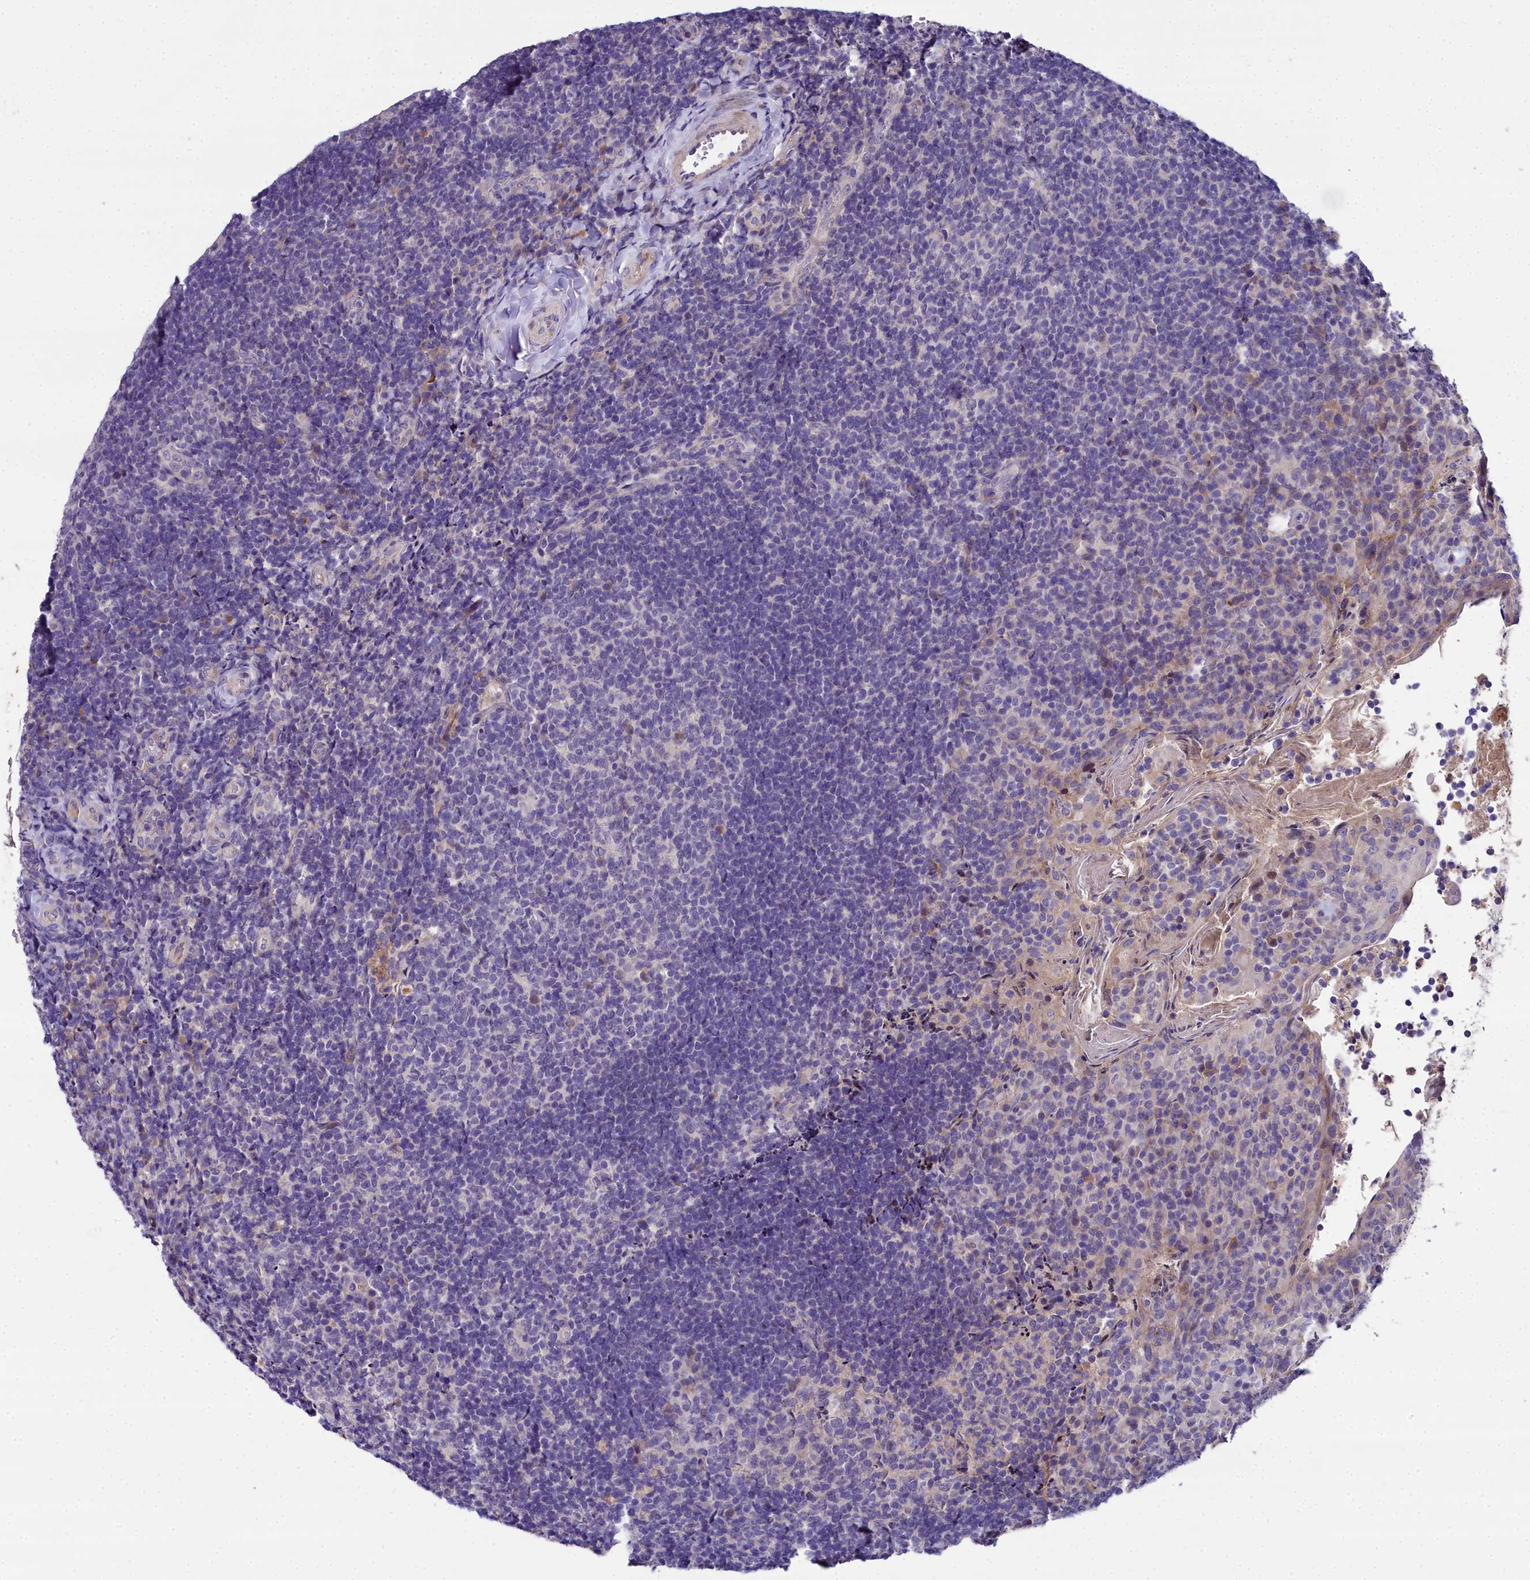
{"staining": {"intensity": "negative", "quantity": "none", "location": "none"}, "tissue": "tonsil", "cell_type": "Germinal center cells", "image_type": "normal", "snomed": [{"axis": "morphology", "description": "Normal tissue, NOS"}, {"axis": "topography", "description": "Tonsil"}], "caption": "Benign tonsil was stained to show a protein in brown. There is no significant expression in germinal center cells. (DAB (3,3'-diaminobenzidine) immunohistochemistry, high magnification).", "gene": "NT5M", "patient": {"sex": "female", "age": 10}}